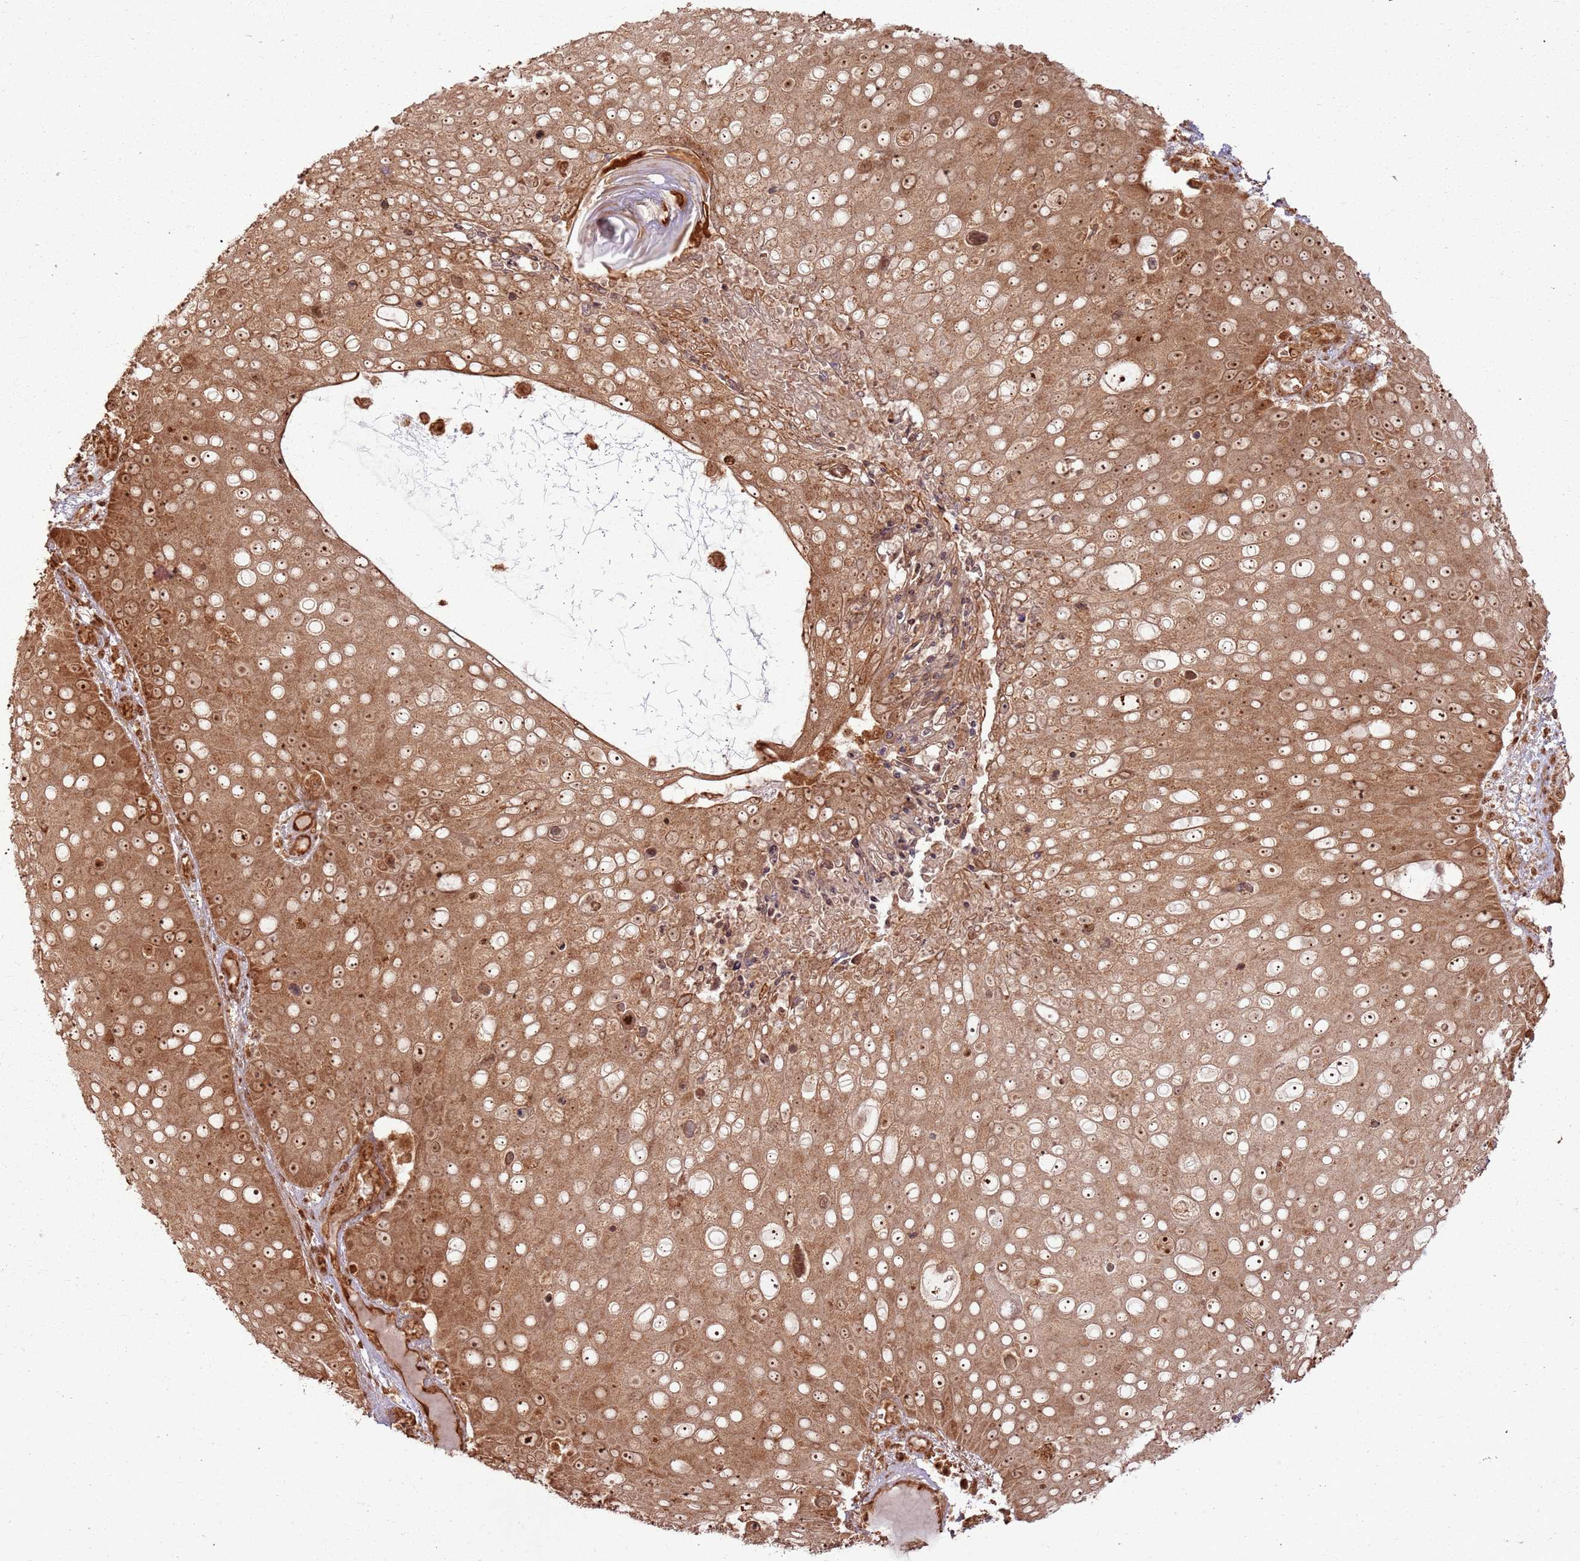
{"staining": {"intensity": "moderate", "quantity": ">75%", "location": "cytoplasmic/membranous,nuclear"}, "tissue": "skin cancer", "cell_type": "Tumor cells", "image_type": "cancer", "snomed": [{"axis": "morphology", "description": "Squamous cell carcinoma, NOS"}, {"axis": "topography", "description": "Skin"}], "caption": "Immunohistochemical staining of human skin squamous cell carcinoma exhibits medium levels of moderate cytoplasmic/membranous and nuclear protein expression in approximately >75% of tumor cells.", "gene": "TBC1D13", "patient": {"sex": "male", "age": 71}}